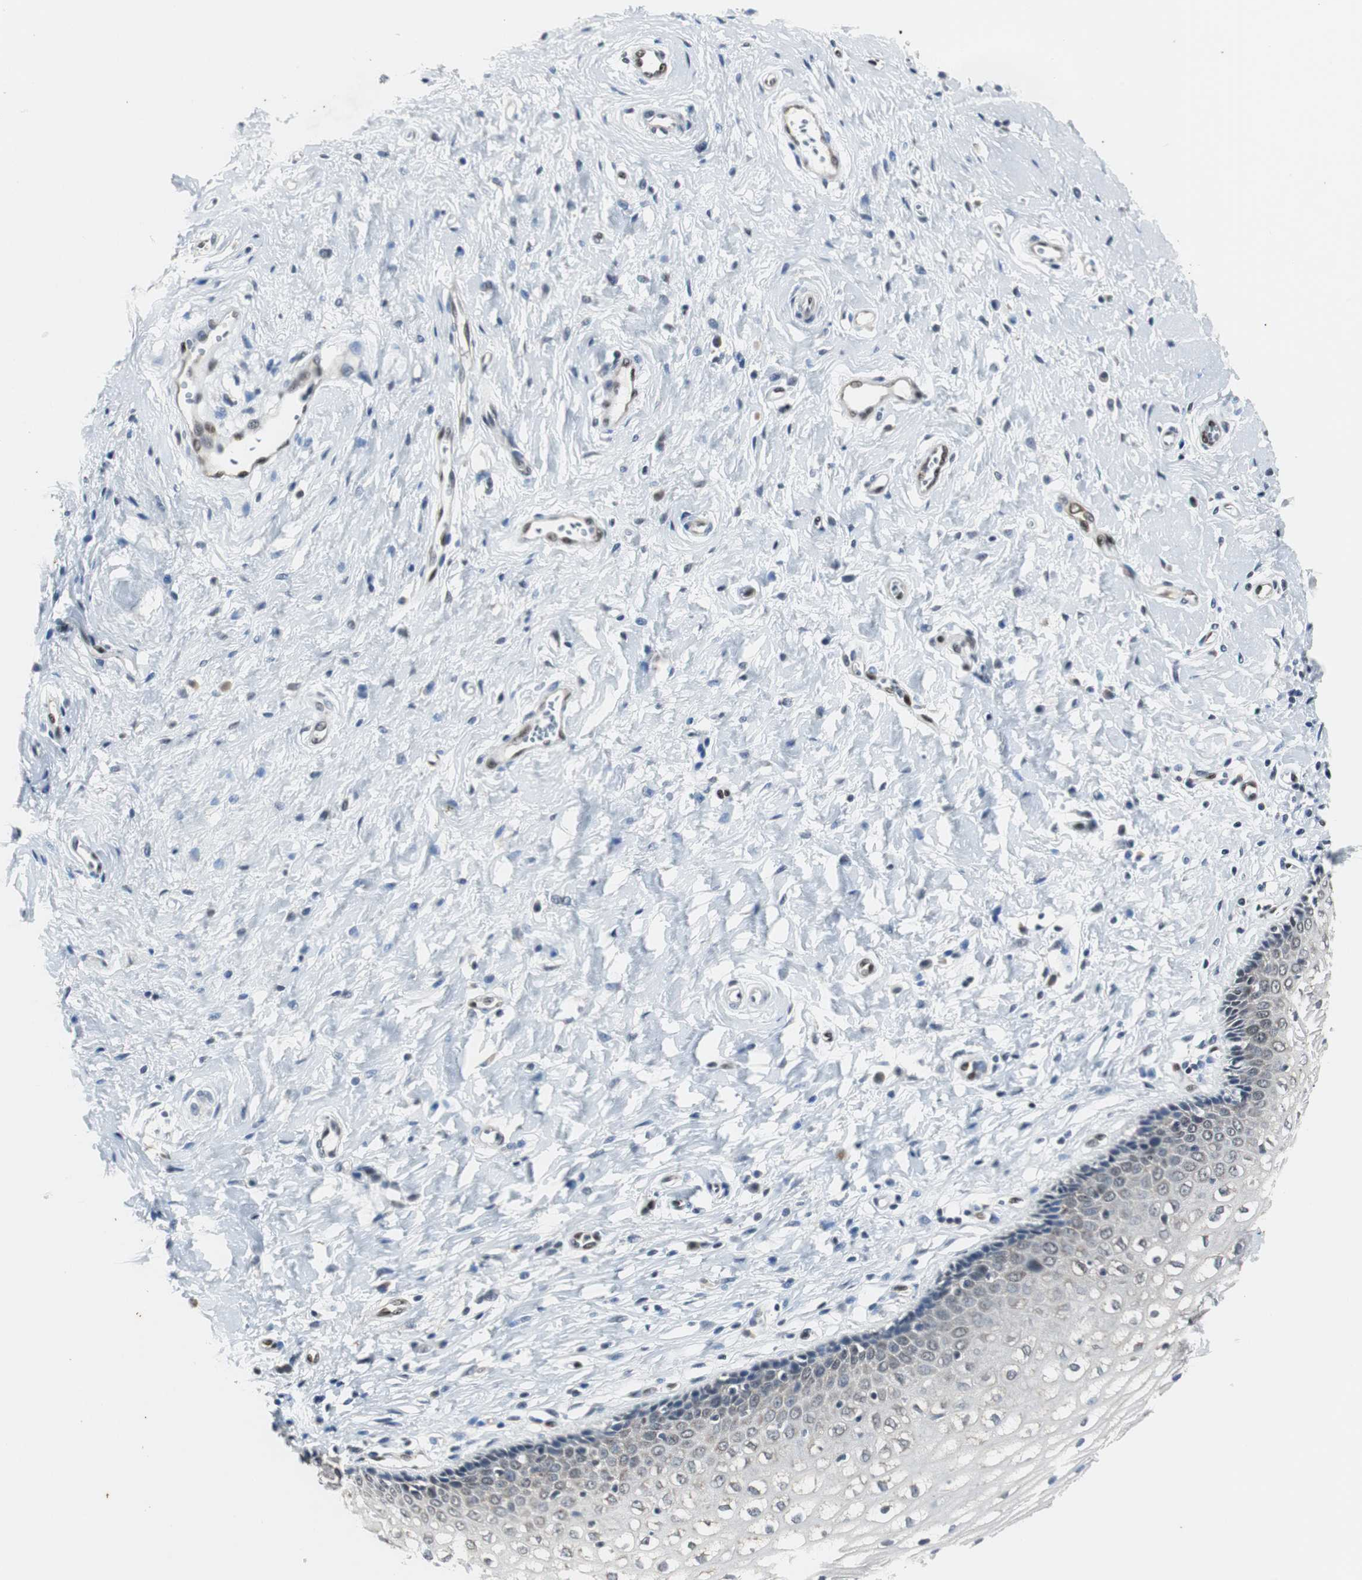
{"staining": {"intensity": "negative", "quantity": "none", "location": "none"}, "tissue": "vagina", "cell_type": "Squamous epithelial cells", "image_type": "normal", "snomed": [{"axis": "morphology", "description": "Normal tissue, NOS"}, {"axis": "topography", "description": "Soft tissue"}, {"axis": "topography", "description": "Vagina"}], "caption": "Immunohistochemical staining of unremarkable vagina shows no significant positivity in squamous epithelial cells.", "gene": "SMAD1", "patient": {"sex": "female", "age": 61}}